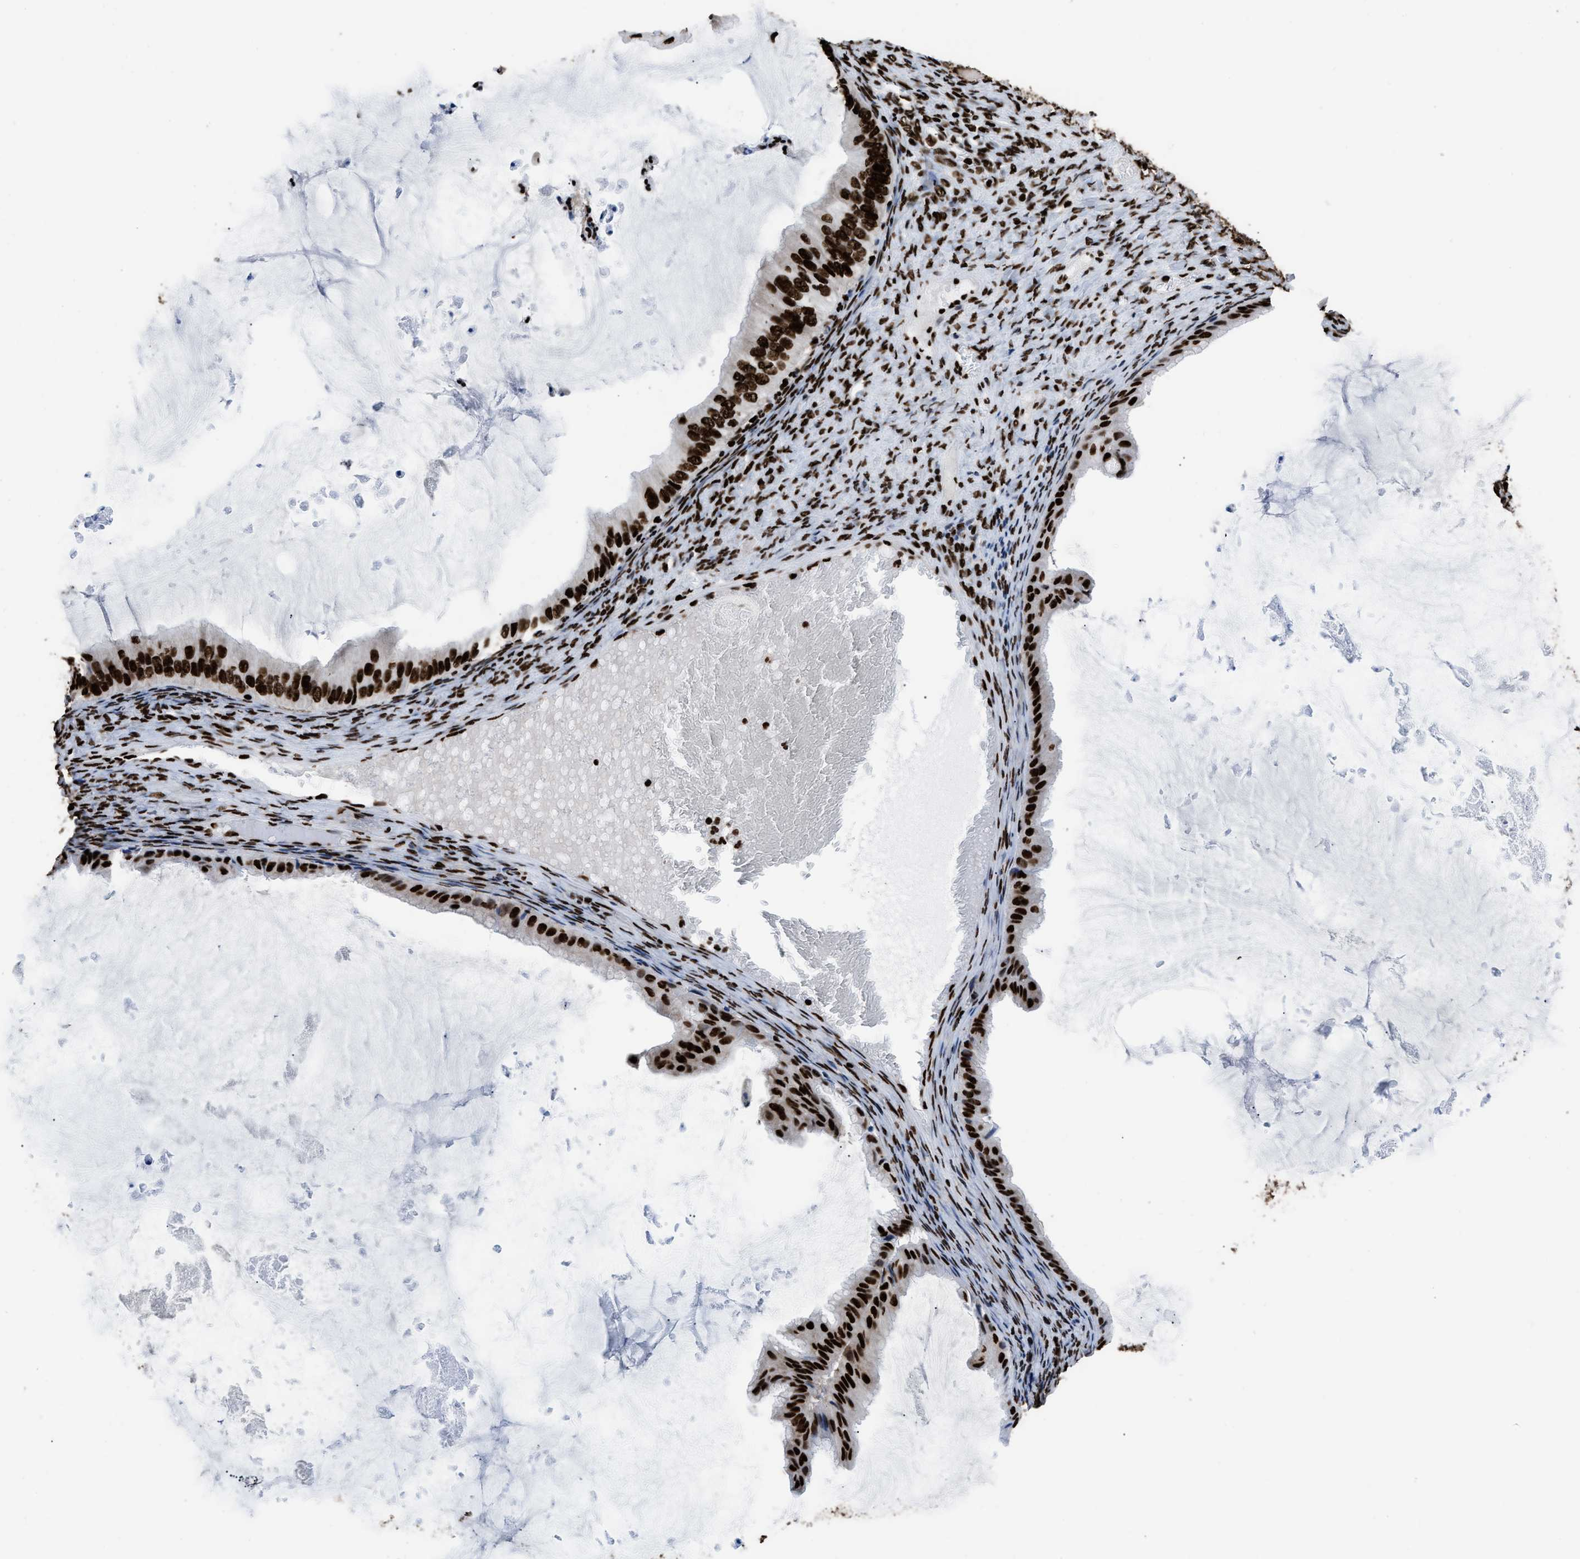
{"staining": {"intensity": "strong", "quantity": ">75%", "location": "nuclear"}, "tissue": "ovarian cancer", "cell_type": "Tumor cells", "image_type": "cancer", "snomed": [{"axis": "morphology", "description": "Cystadenocarcinoma, mucinous, NOS"}, {"axis": "topography", "description": "Ovary"}], "caption": "Approximately >75% of tumor cells in ovarian cancer demonstrate strong nuclear protein positivity as visualized by brown immunohistochemical staining.", "gene": "HNRNPM", "patient": {"sex": "female", "age": 61}}